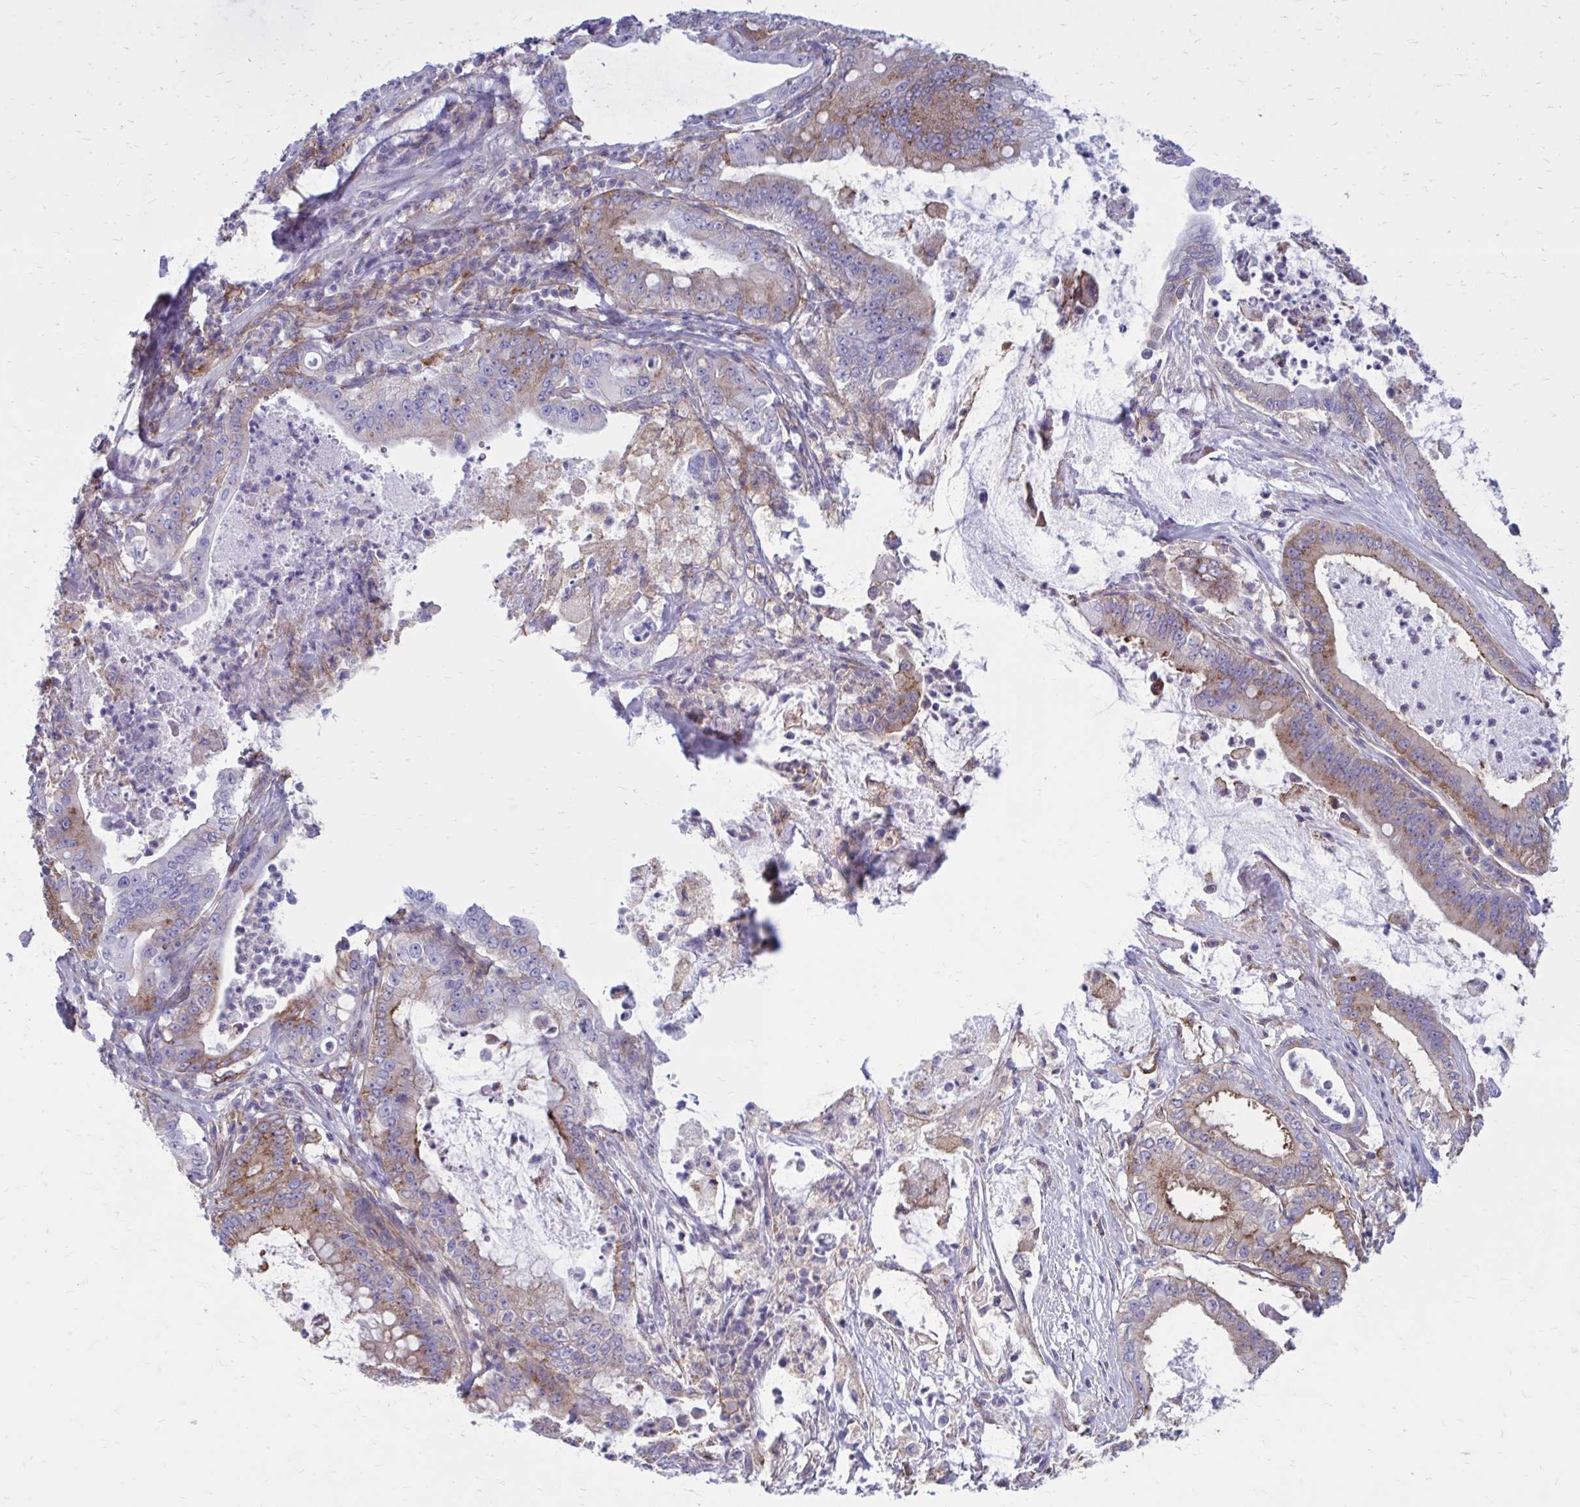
{"staining": {"intensity": "weak", "quantity": "25%-75%", "location": "cytoplasmic/membranous"}, "tissue": "pancreatic cancer", "cell_type": "Tumor cells", "image_type": "cancer", "snomed": [{"axis": "morphology", "description": "Adenocarcinoma, NOS"}, {"axis": "topography", "description": "Pancreas"}], "caption": "An image of pancreatic adenocarcinoma stained for a protein exhibits weak cytoplasmic/membranous brown staining in tumor cells. (Stains: DAB in brown, nuclei in blue, Microscopy: brightfield microscopy at high magnification).", "gene": "CLTA", "patient": {"sex": "male", "age": 71}}